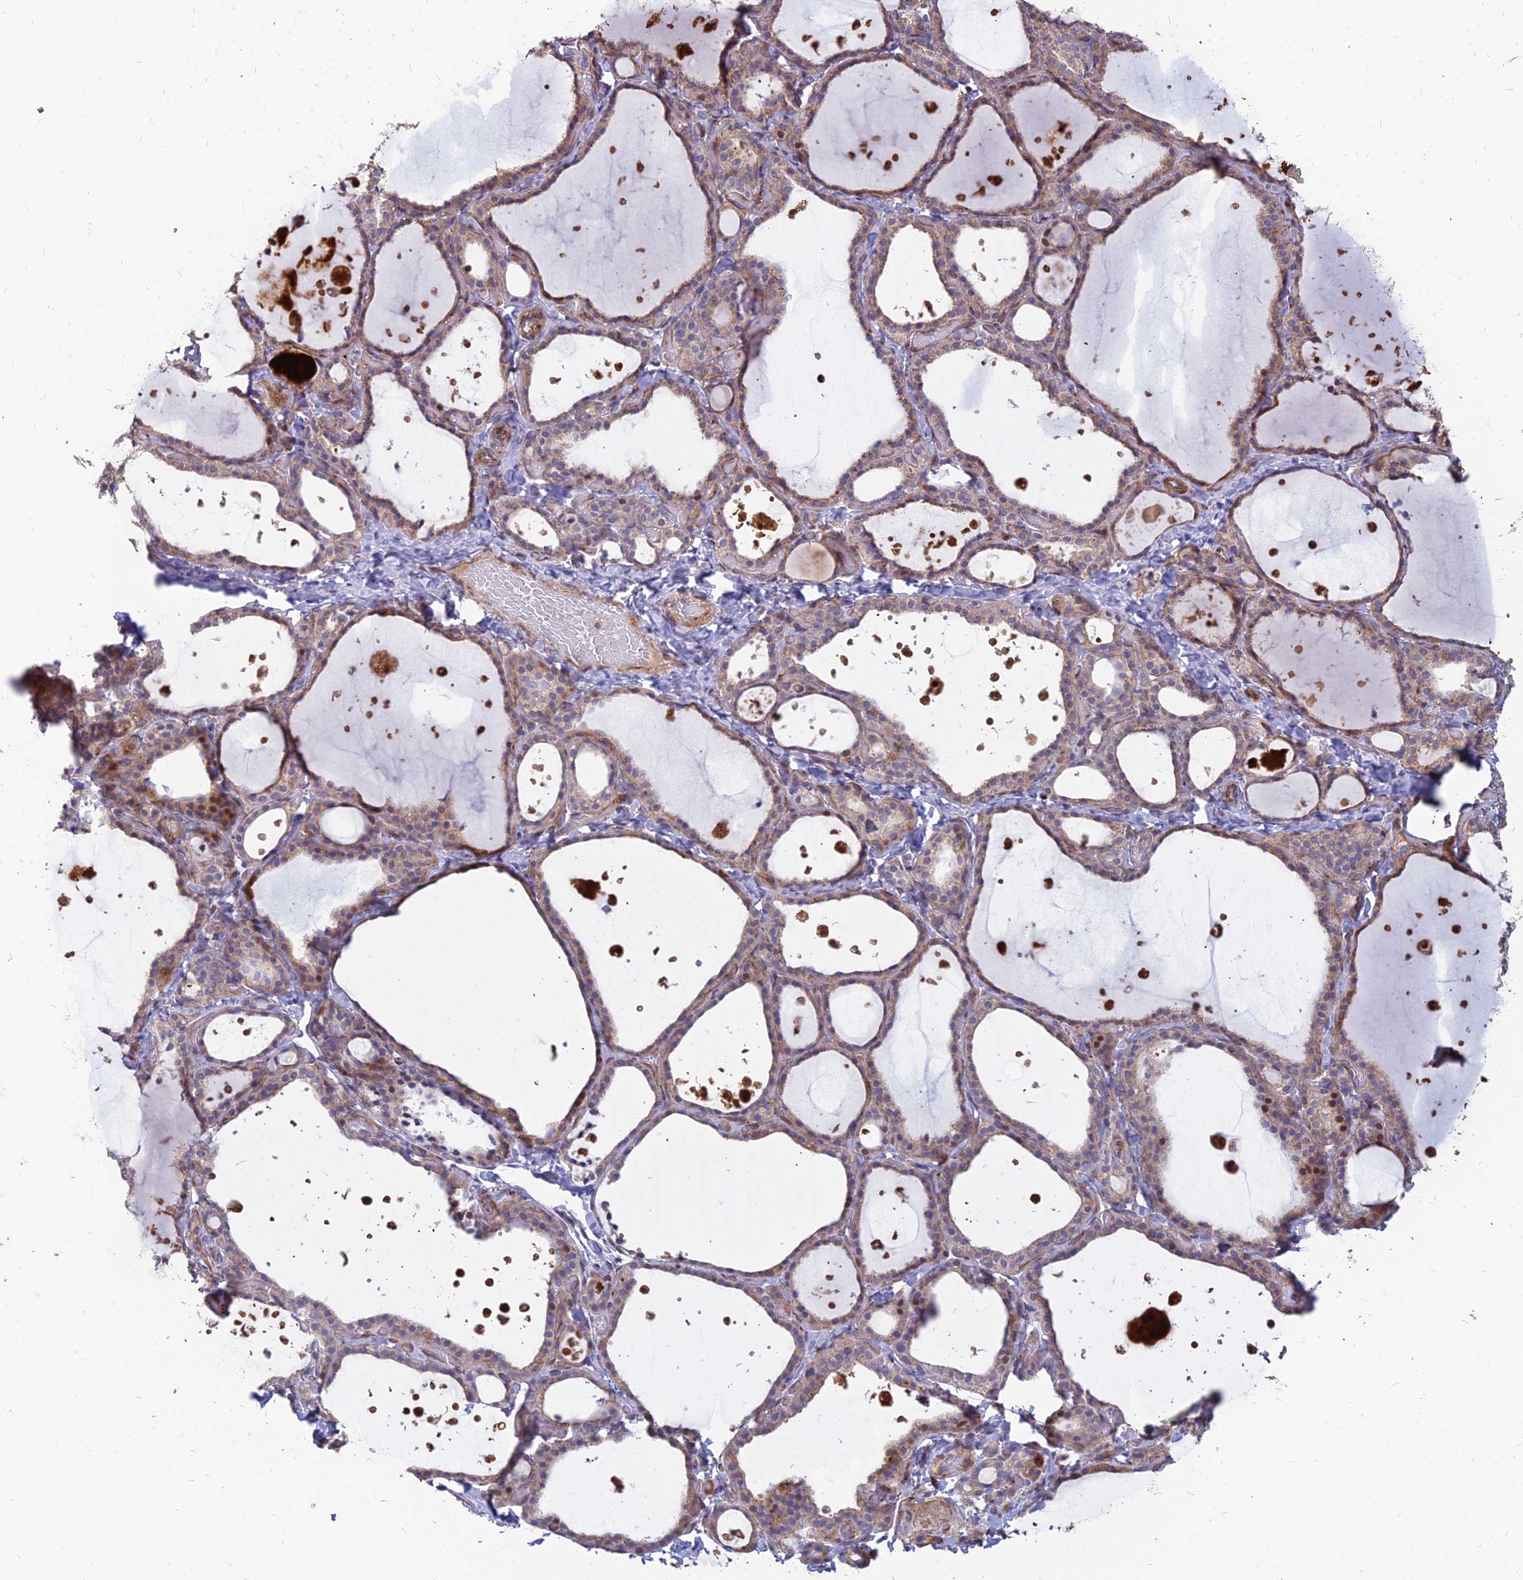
{"staining": {"intensity": "weak", "quantity": "25%-75%", "location": "cytoplasmic/membranous"}, "tissue": "thyroid gland", "cell_type": "Glandular cells", "image_type": "normal", "snomed": [{"axis": "morphology", "description": "Normal tissue, NOS"}, {"axis": "topography", "description": "Thyroid gland"}], "caption": "IHC (DAB) staining of unremarkable human thyroid gland shows weak cytoplasmic/membranous protein expression in about 25%-75% of glandular cells.", "gene": "ST3GAL6", "patient": {"sex": "female", "age": 44}}